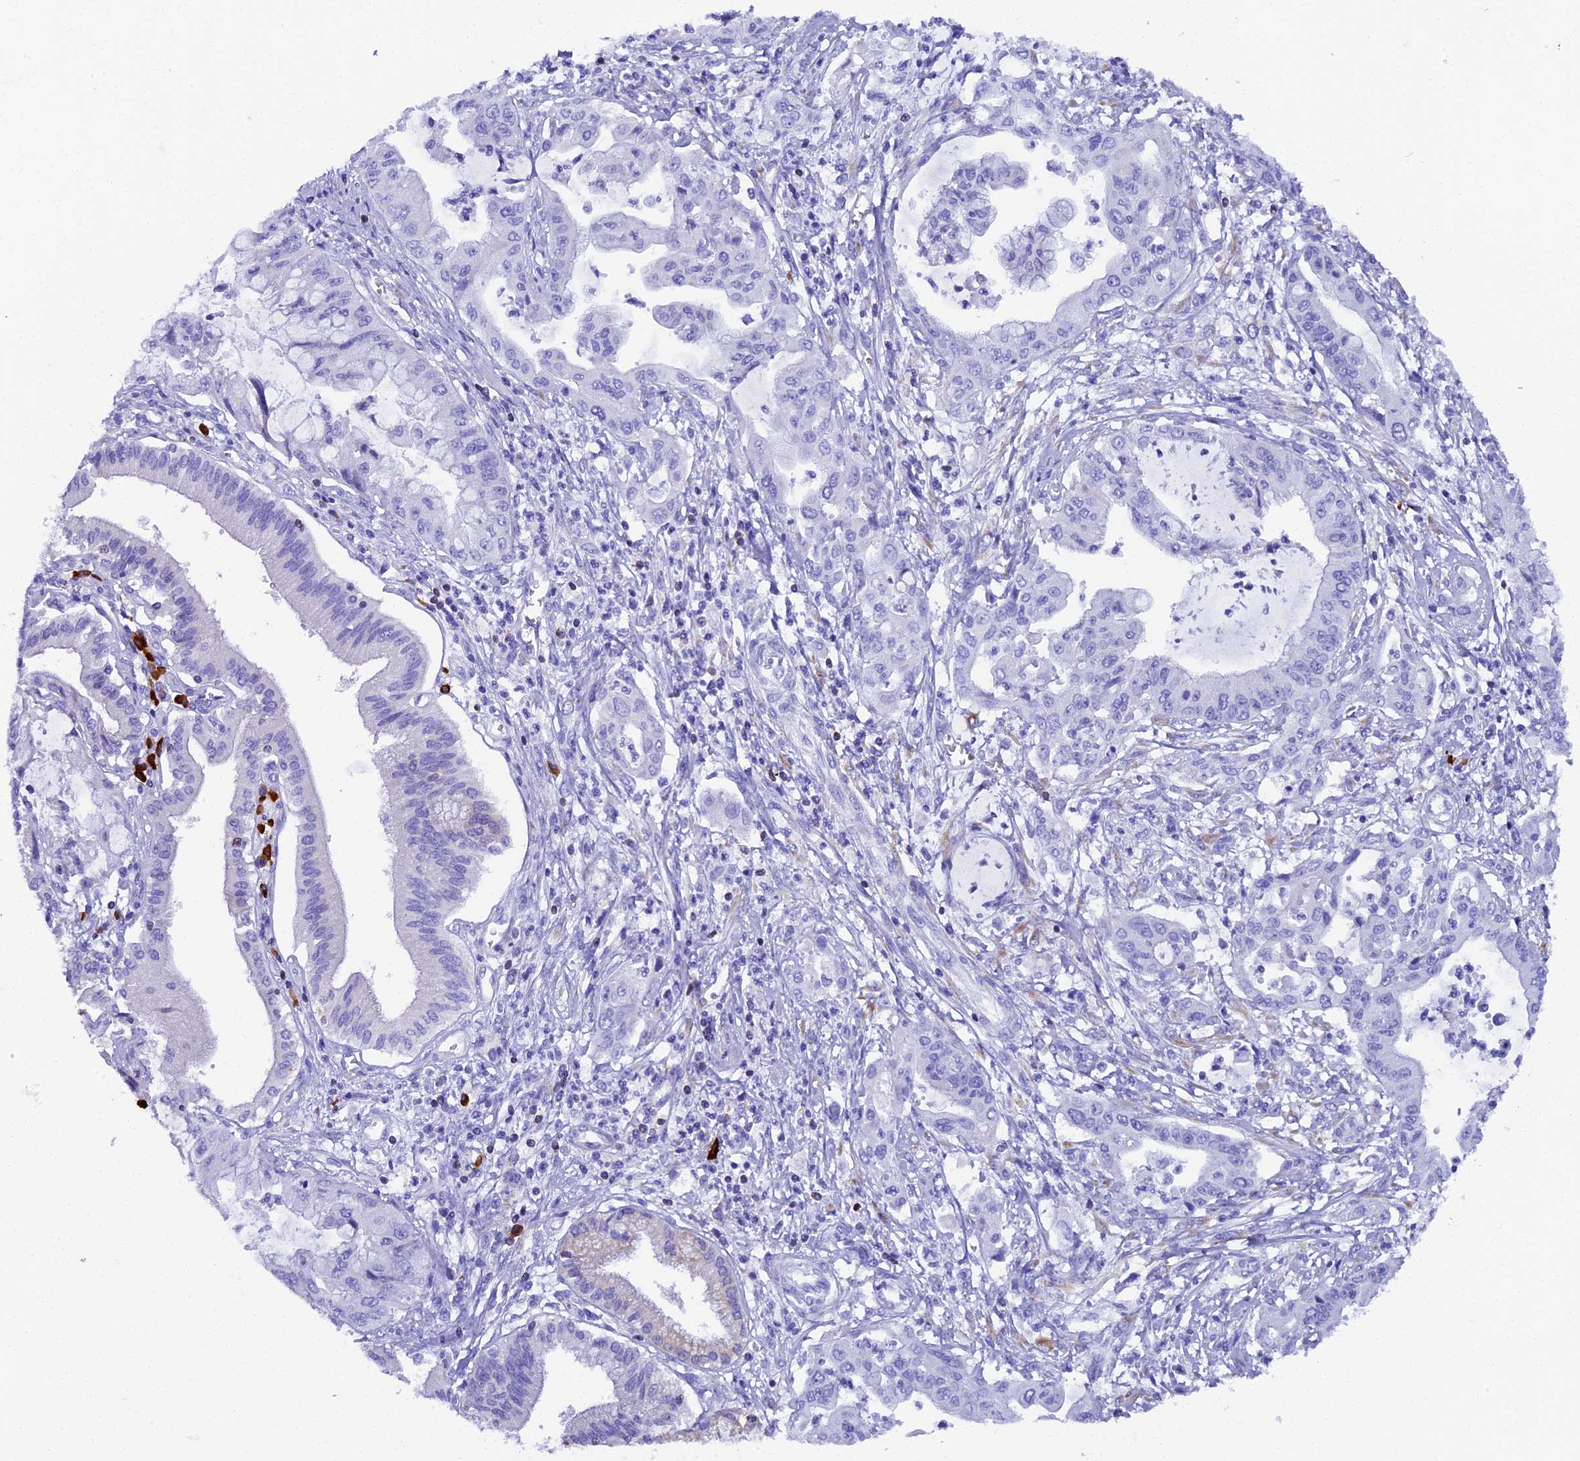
{"staining": {"intensity": "negative", "quantity": "none", "location": "none"}, "tissue": "pancreatic cancer", "cell_type": "Tumor cells", "image_type": "cancer", "snomed": [{"axis": "morphology", "description": "Adenocarcinoma, NOS"}, {"axis": "topography", "description": "Pancreas"}], "caption": "Tumor cells are negative for protein expression in human adenocarcinoma (pancreatic). (Brightfield microscopy of DAB (3,3'-diaminobenzidine) IHC at high magnification).", "gene": "FKBP11", "patient": {"sex": "male", "age": 46}}